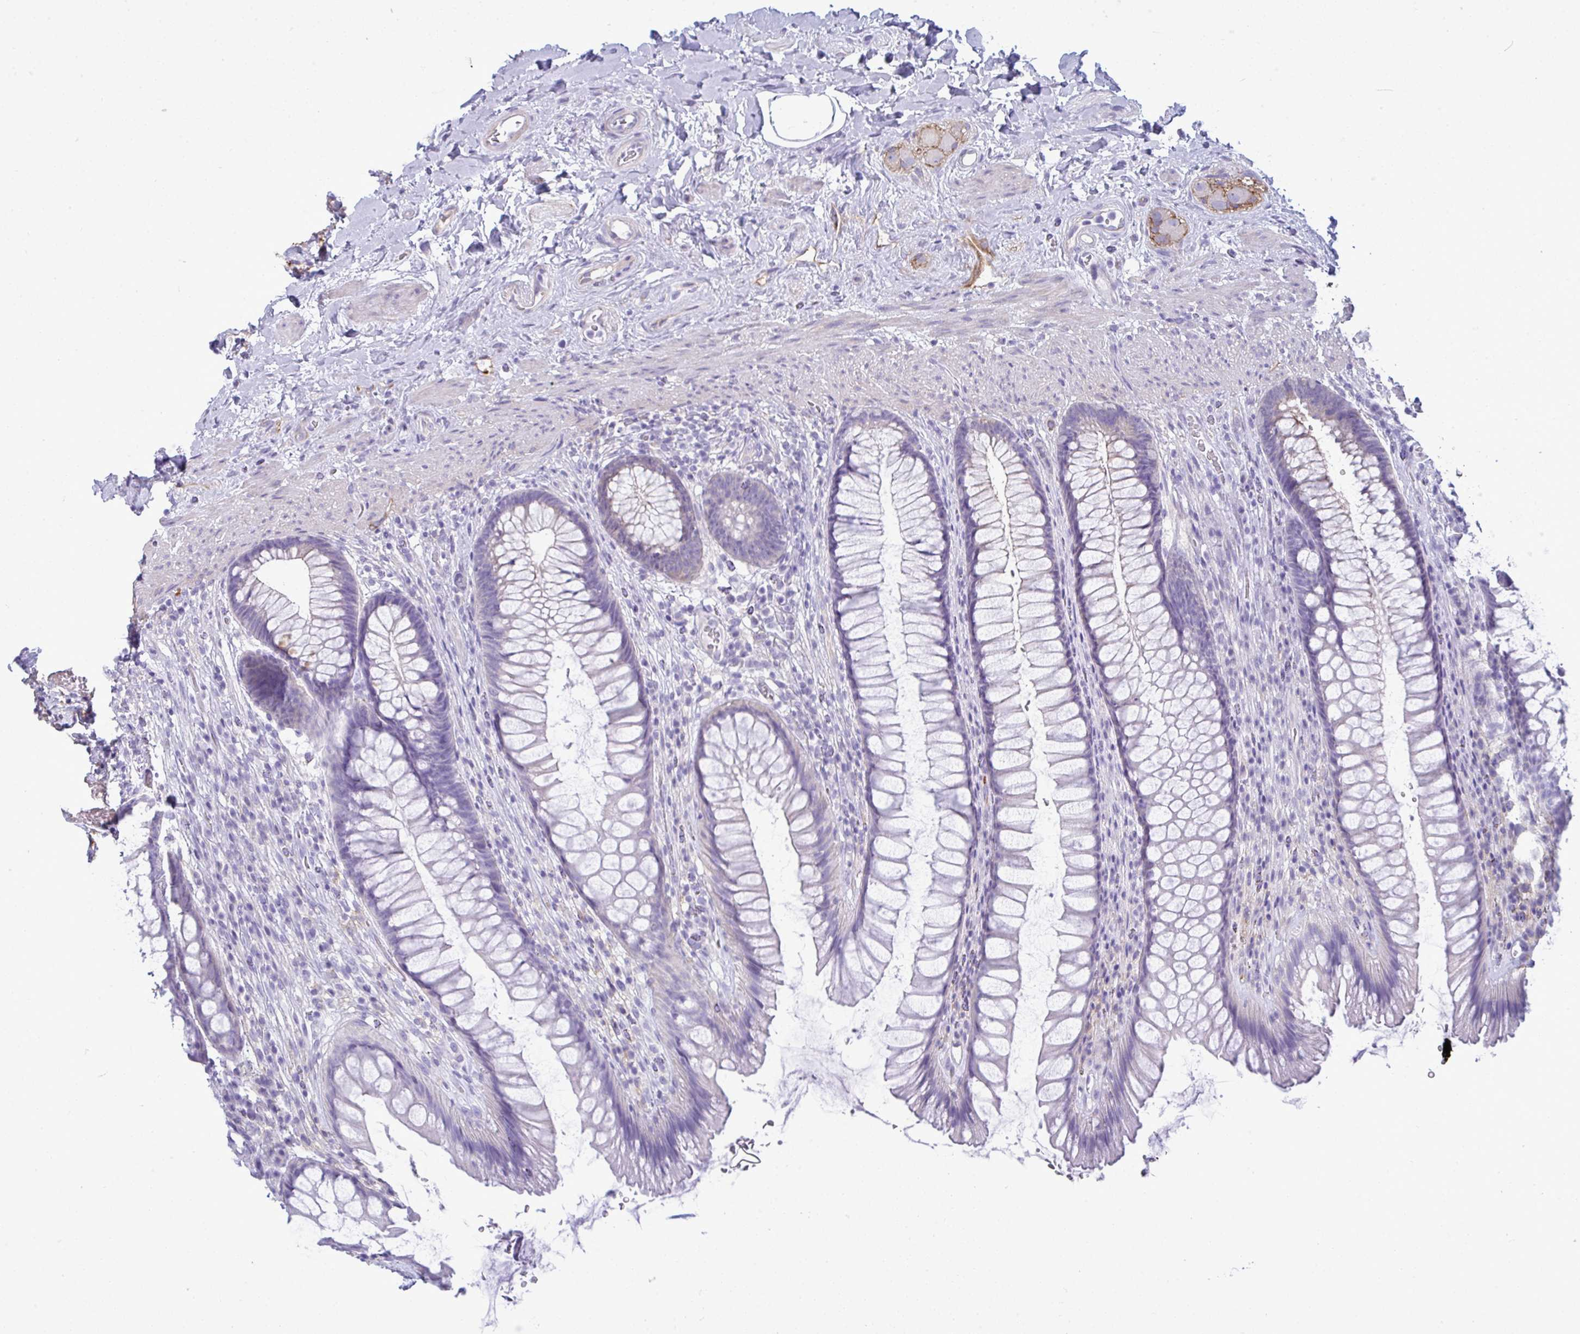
{"staining": {"intensity": "negative", "quantity": "none", "location": "none"}, "tissue": "rectum", "cell_type": "Glandular cells", "image_type": "normal", "snomed": [{"axis": "morphology", "description": "Normal tissue, NOS"}, {"axis": "topography", "description": "Rectum"}], "caption": "A high-resolution image shows immunohistochemistry staining of unremarkable rectum, which shows no significant expression in glandular cells. The staining was performed using DAB to visualize the protein expression in brown, while the nuclei were stained in blue with hematoxylin (Magnification: 20x).", "gene": "MYH10", "patient": {"sex": "male", "age": 53}}